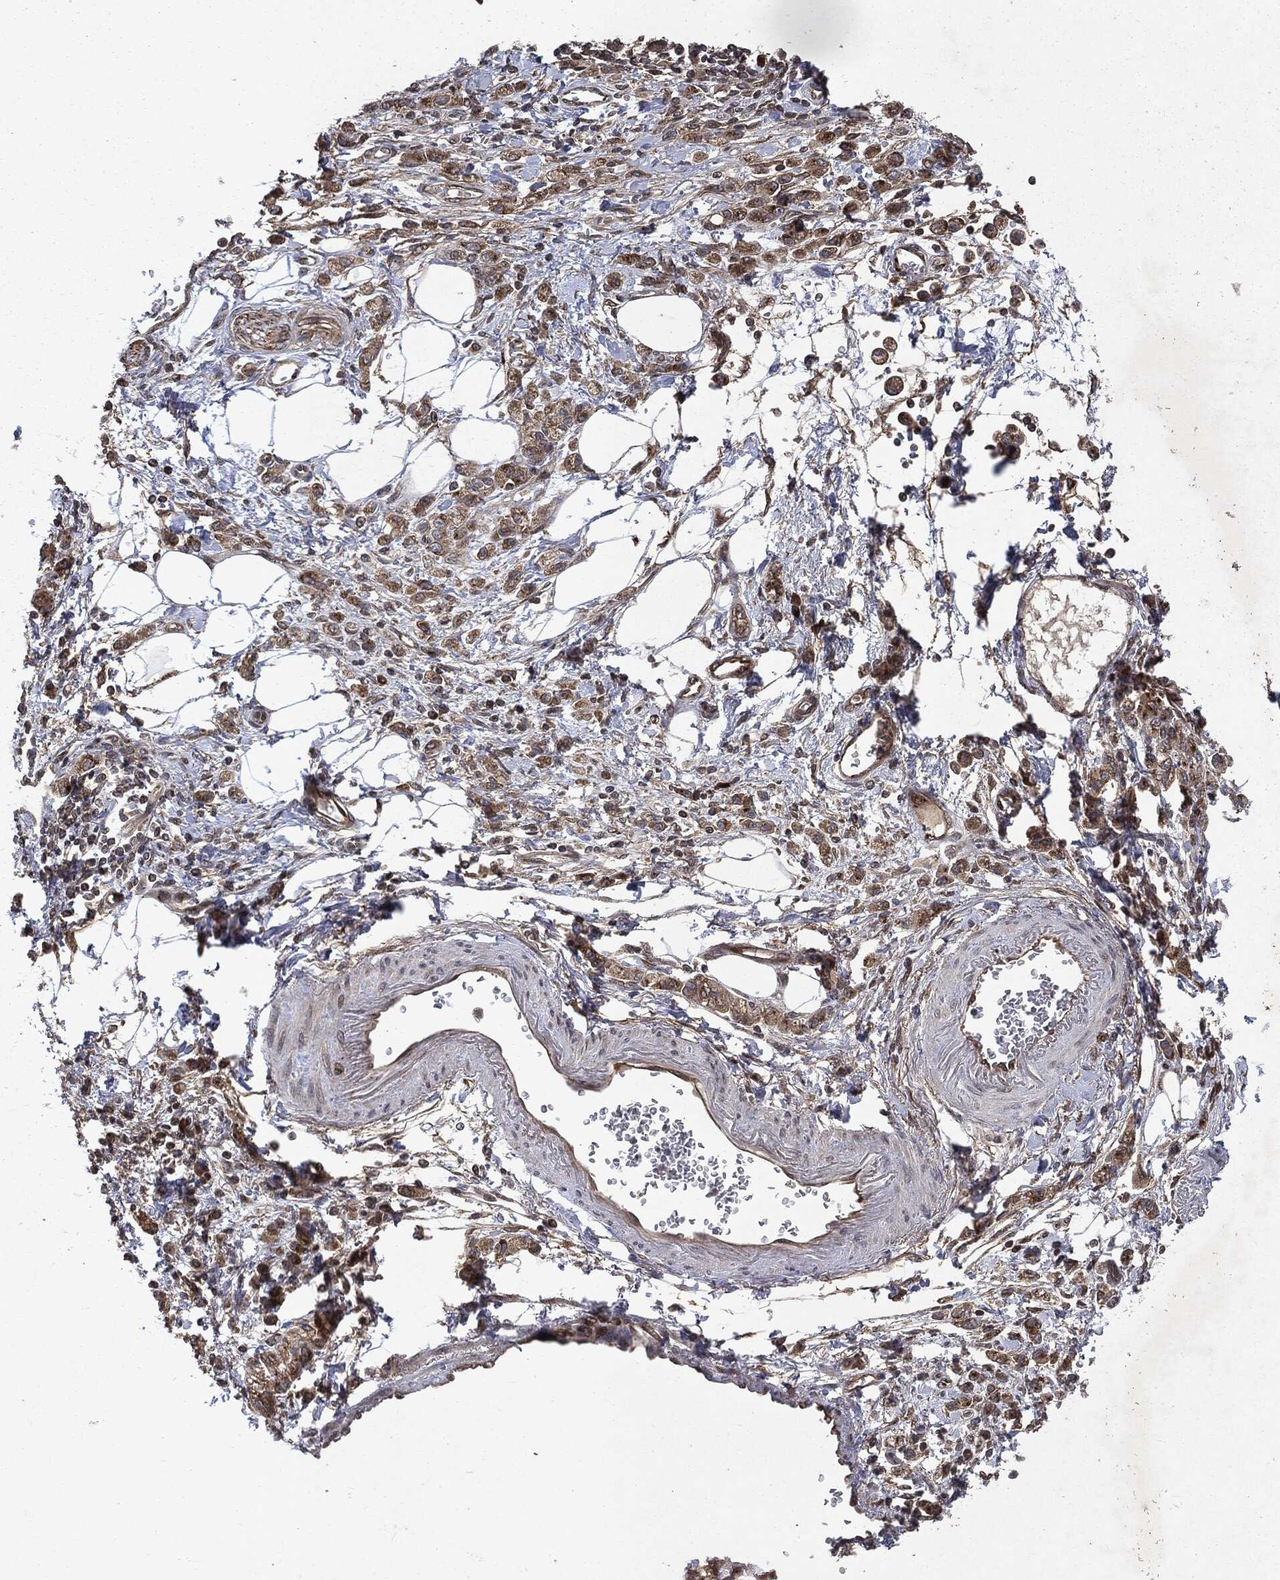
{"staining": {"intensity": "moderate", "quantity": ">75%", "location": "cytoplasmic/membranous"}, "tissue": "stomach cancer", "cell_type": "Tumor cells", "image_type": "cancer", "snomed": [{"axis": "morphology", "description": "Adenocarcinoma, NOS"}, {"axis": "topography", "description": "Stomach"}], "caption": "Immunohistochemistry (IHC) histopathology image of human adenocarcinoma (stomach) stained for a protein (brown), which exhibits medium levels of moderate cytoplasmic/membranous staining in approximately >75% of tumor cells.", "gene": "PLPPR2", "patient": {"sex": "male", "age": 77}}